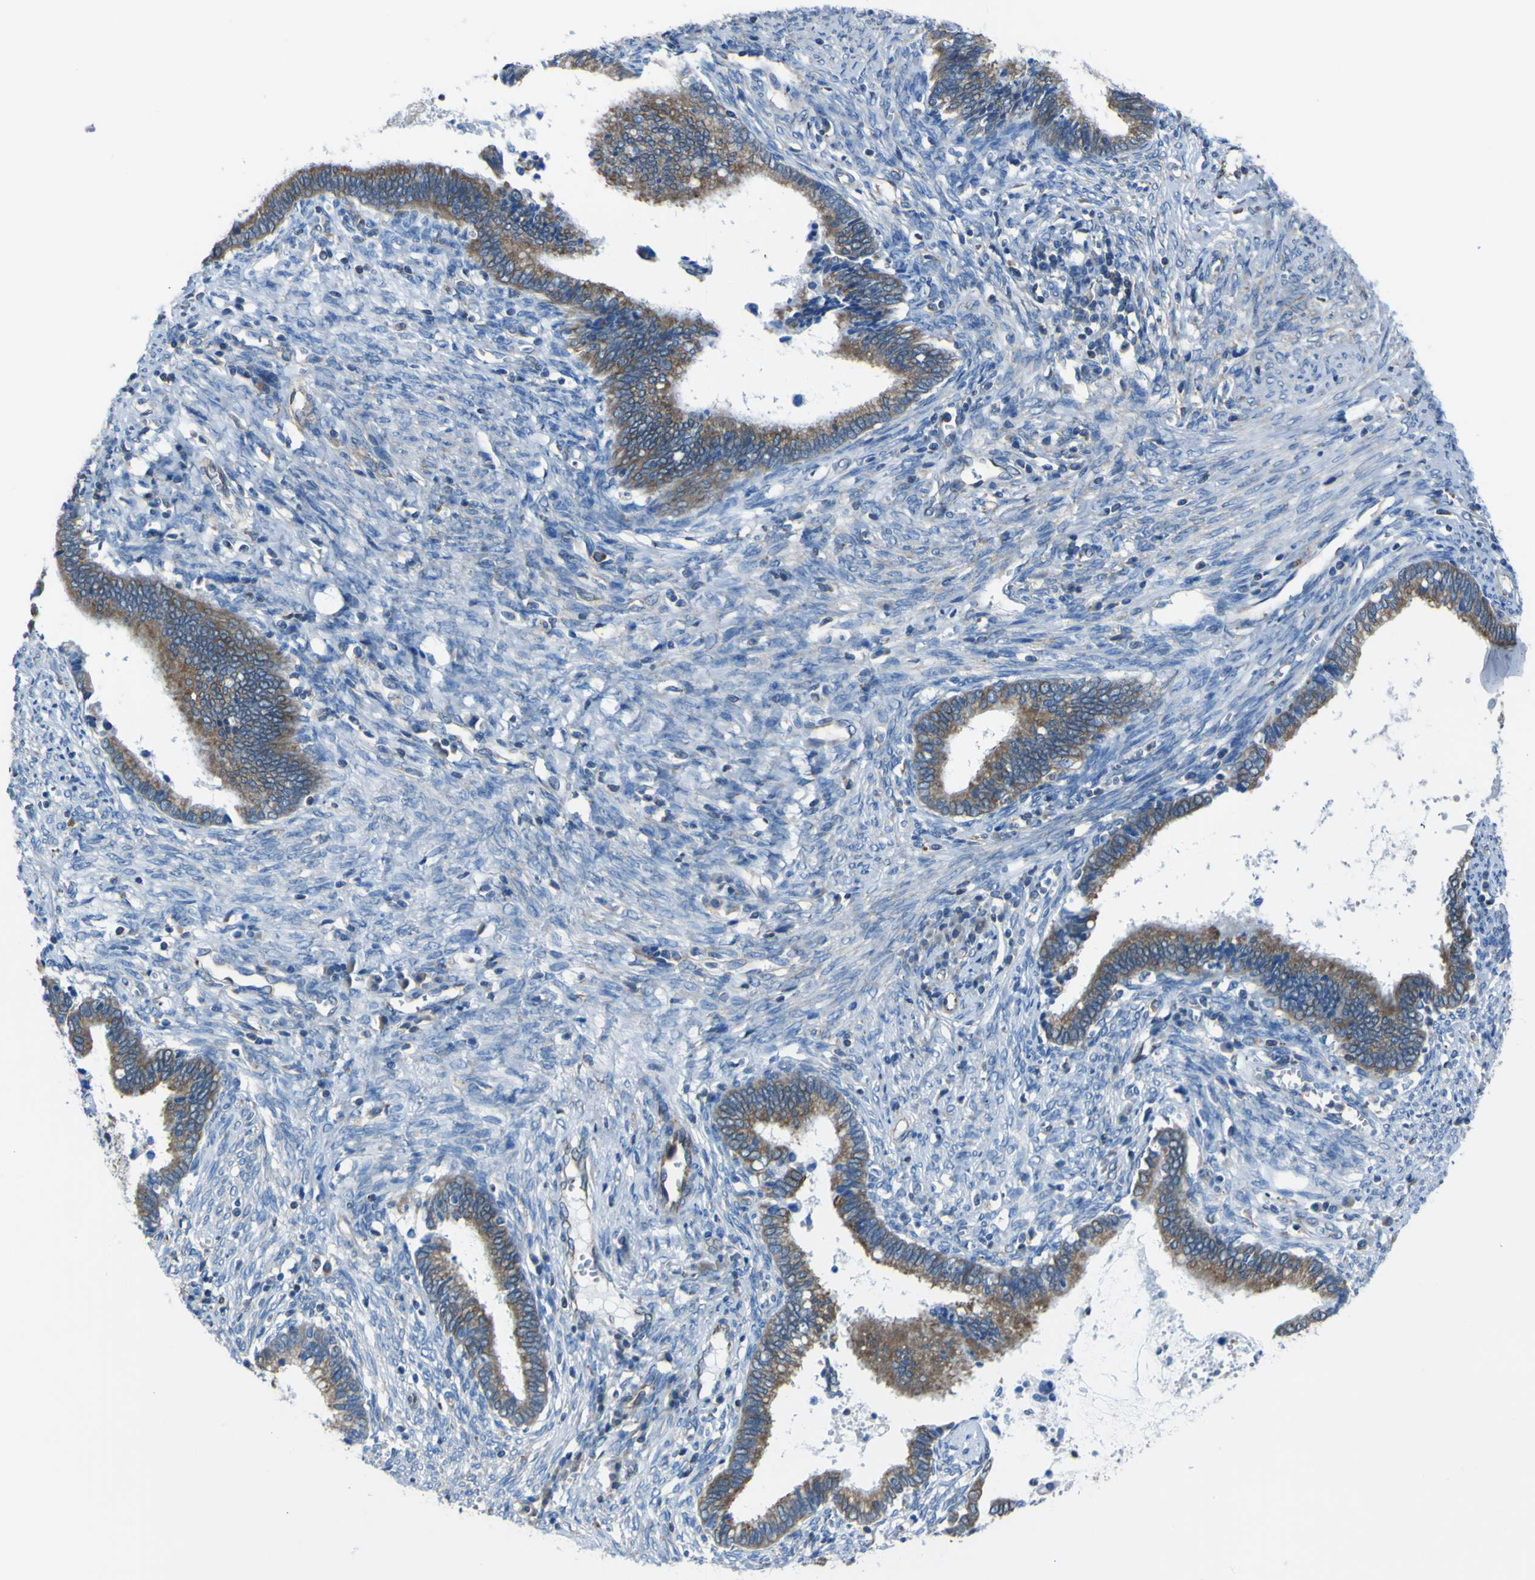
{"staining": {"intensity": "moderate", "quantity": ">75%", "location": "cytoplasmic/membranous"}, "tissue": "cervical cancer", "cell_type": "Tumor cells", "image_type": "cancer", "snomed": [{"axis": "morphology", "description": "Adenocarcinoma, NOS"}, {"axis": "topography", "description": "Cervix"}], "caption": "The photomicrograph displays immunohistochemical staining of adenocarcinoma (cervical). There is moderate cytoplasmic/membranous staining is present in about >75% of tumor cells.", "gene": "STIM1", "patient": {"sex": "female", "age": 44}}